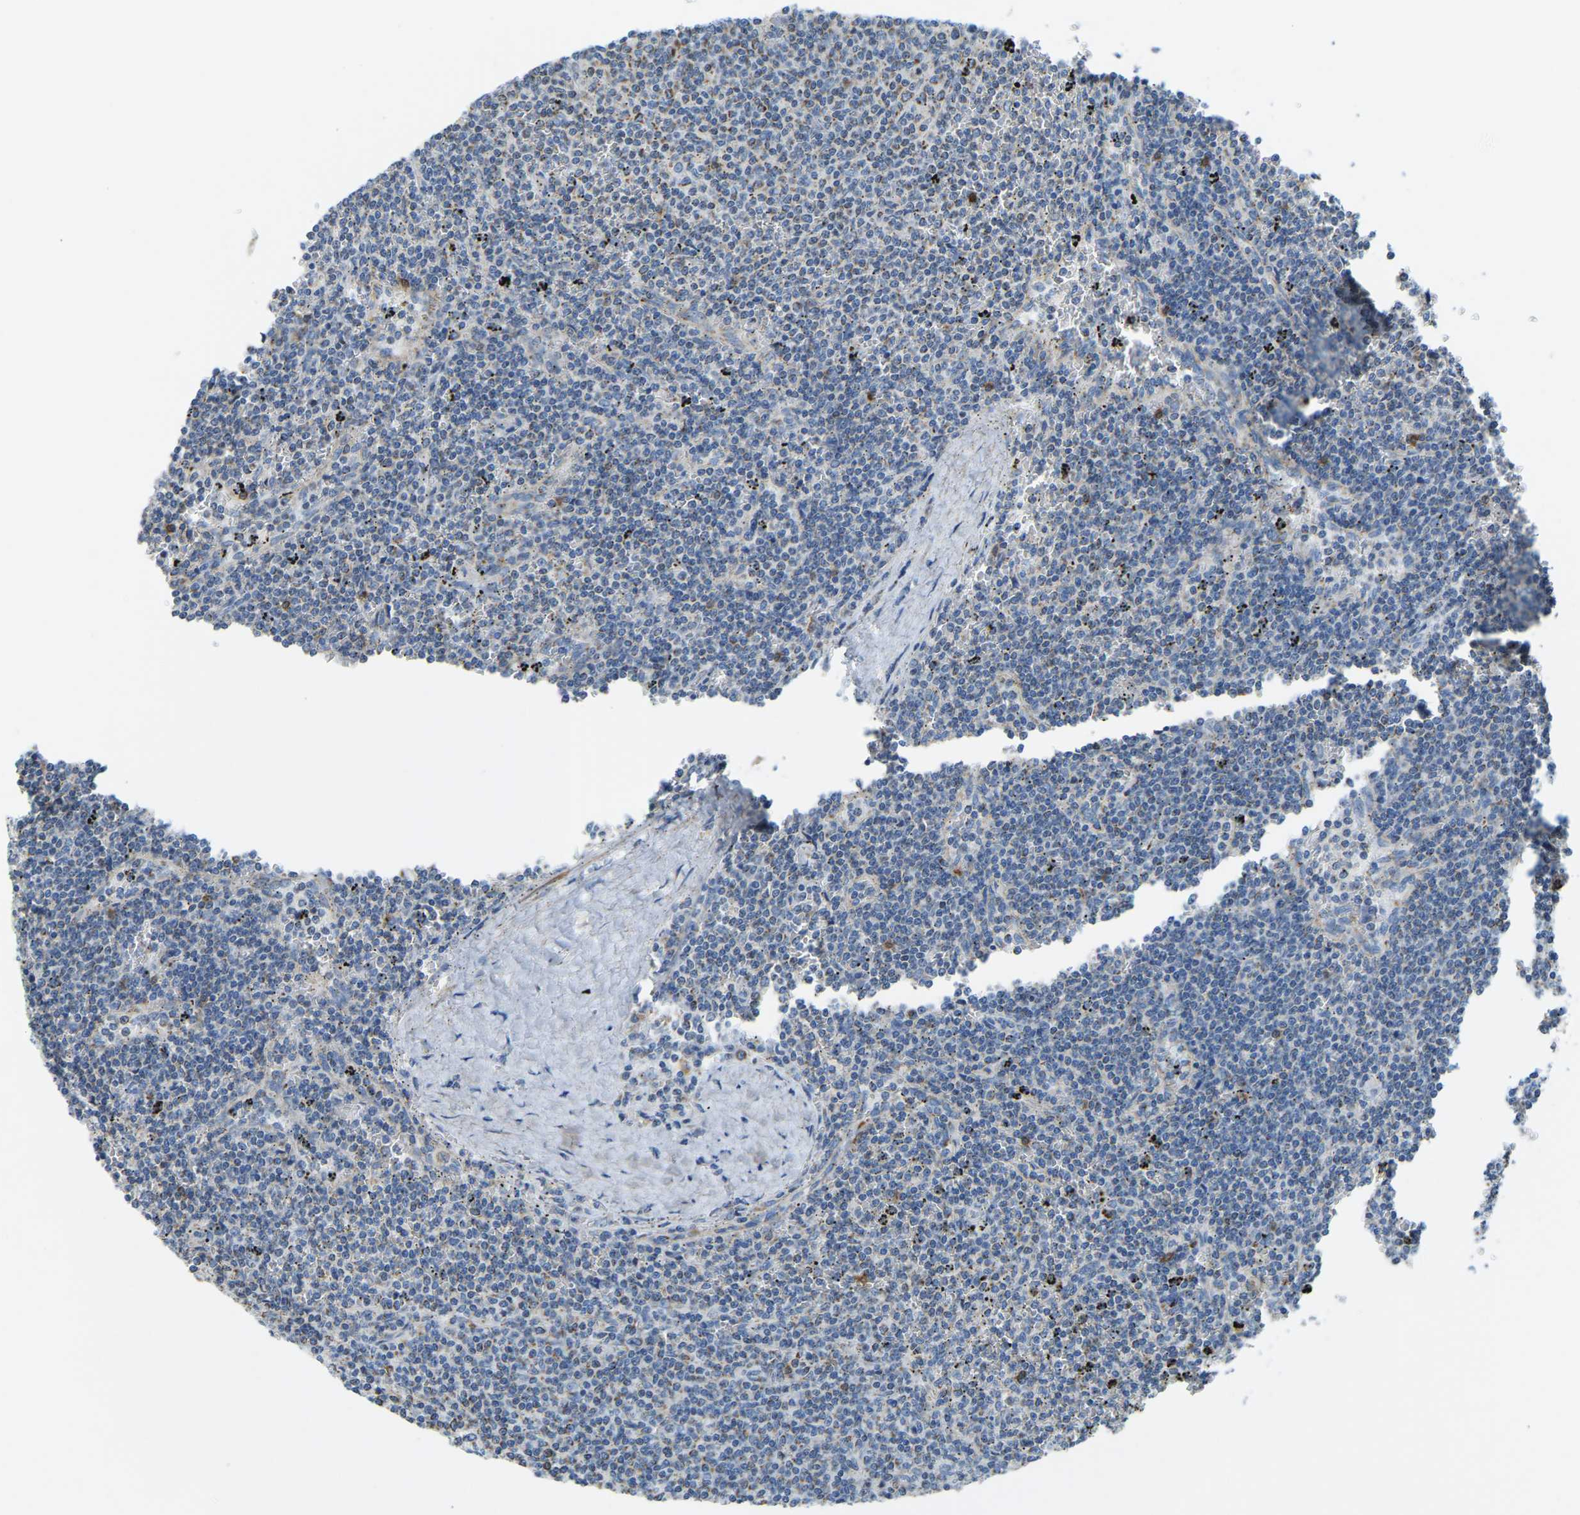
{"staining": {"intensity": "moderate", "quantity": "<25%", "location": "cytoplasmic/membranous"}, "tissue": "lymphoma", "cell_type": "Tumor cells", "image_type": "cancer", "snomed": [{"axis": "morphology", "description": "Malignant lymphoma, non-Hodgkin's type, Low grade"}, {"axis": "topography", "description": "Spleen"}], "caption": "The immunohistochemical stain labels moderate cytoplasmic/membranous expression in tumor cells of low-grade malignant lymphoma, non-Hodgkin's type tissue.", "gene": "GDA", "patient": {"sex": "female", "age": 50}}